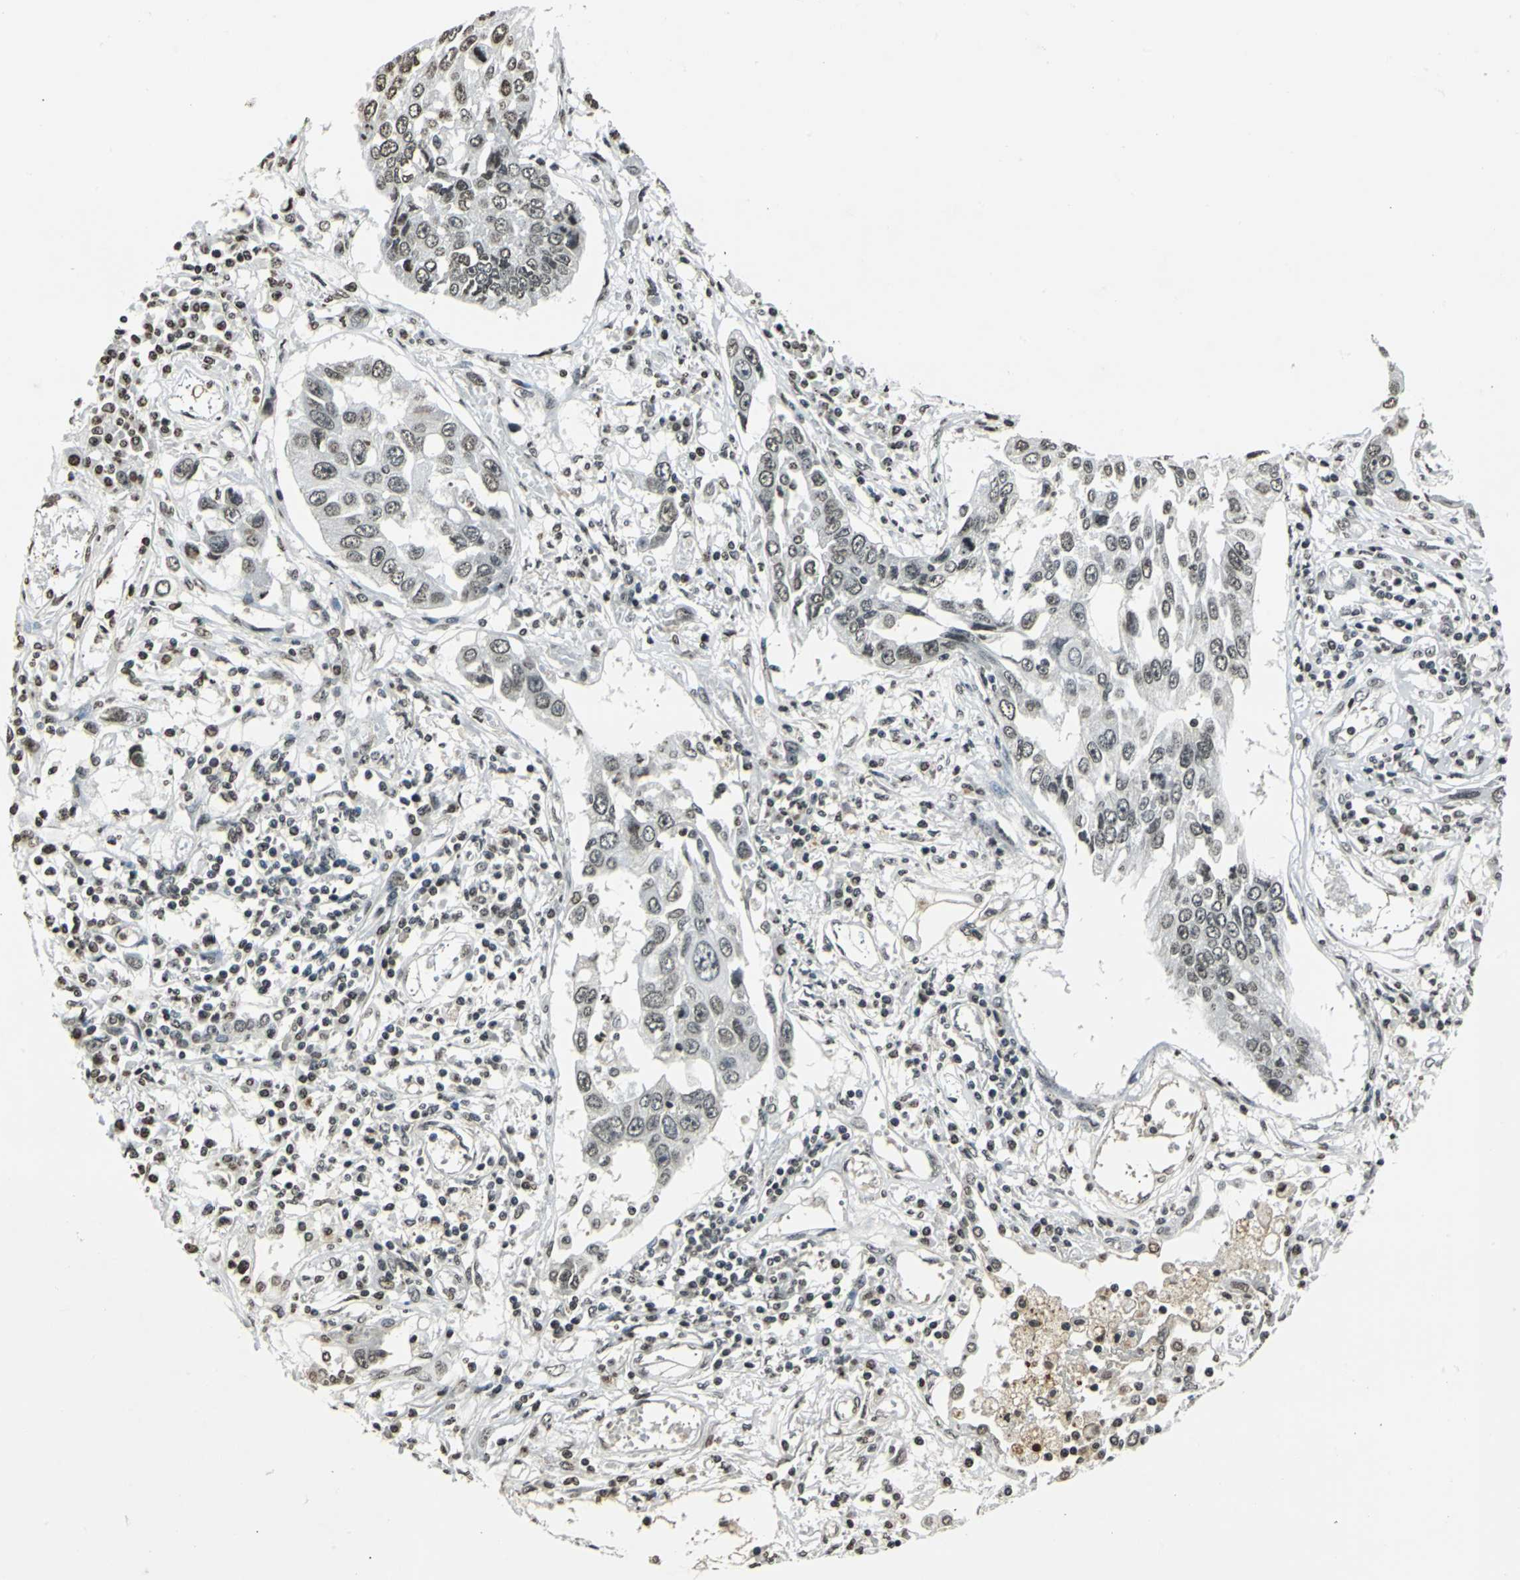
{"staining": {"intensity": "weak", "quantity": ">75%", "location": "nuclear"}, "tissue": "lung cancer", "cell_type": "Tumor cells", "image_type": "cancer", "snomed": [{"axis": "morphology", "description": "Squamous cell carcinoma, NOS"}, {"axis": "topography", "description": "Lung"}], "caption": "Approximately >75% of tumor cells in human lung squamous cell carcinoma reveal weak nuclear protein positivity as visualized by brown immunohistochemical staining.", "gene": "MCM4", "patient": {"sex": "male", "age": 71}}